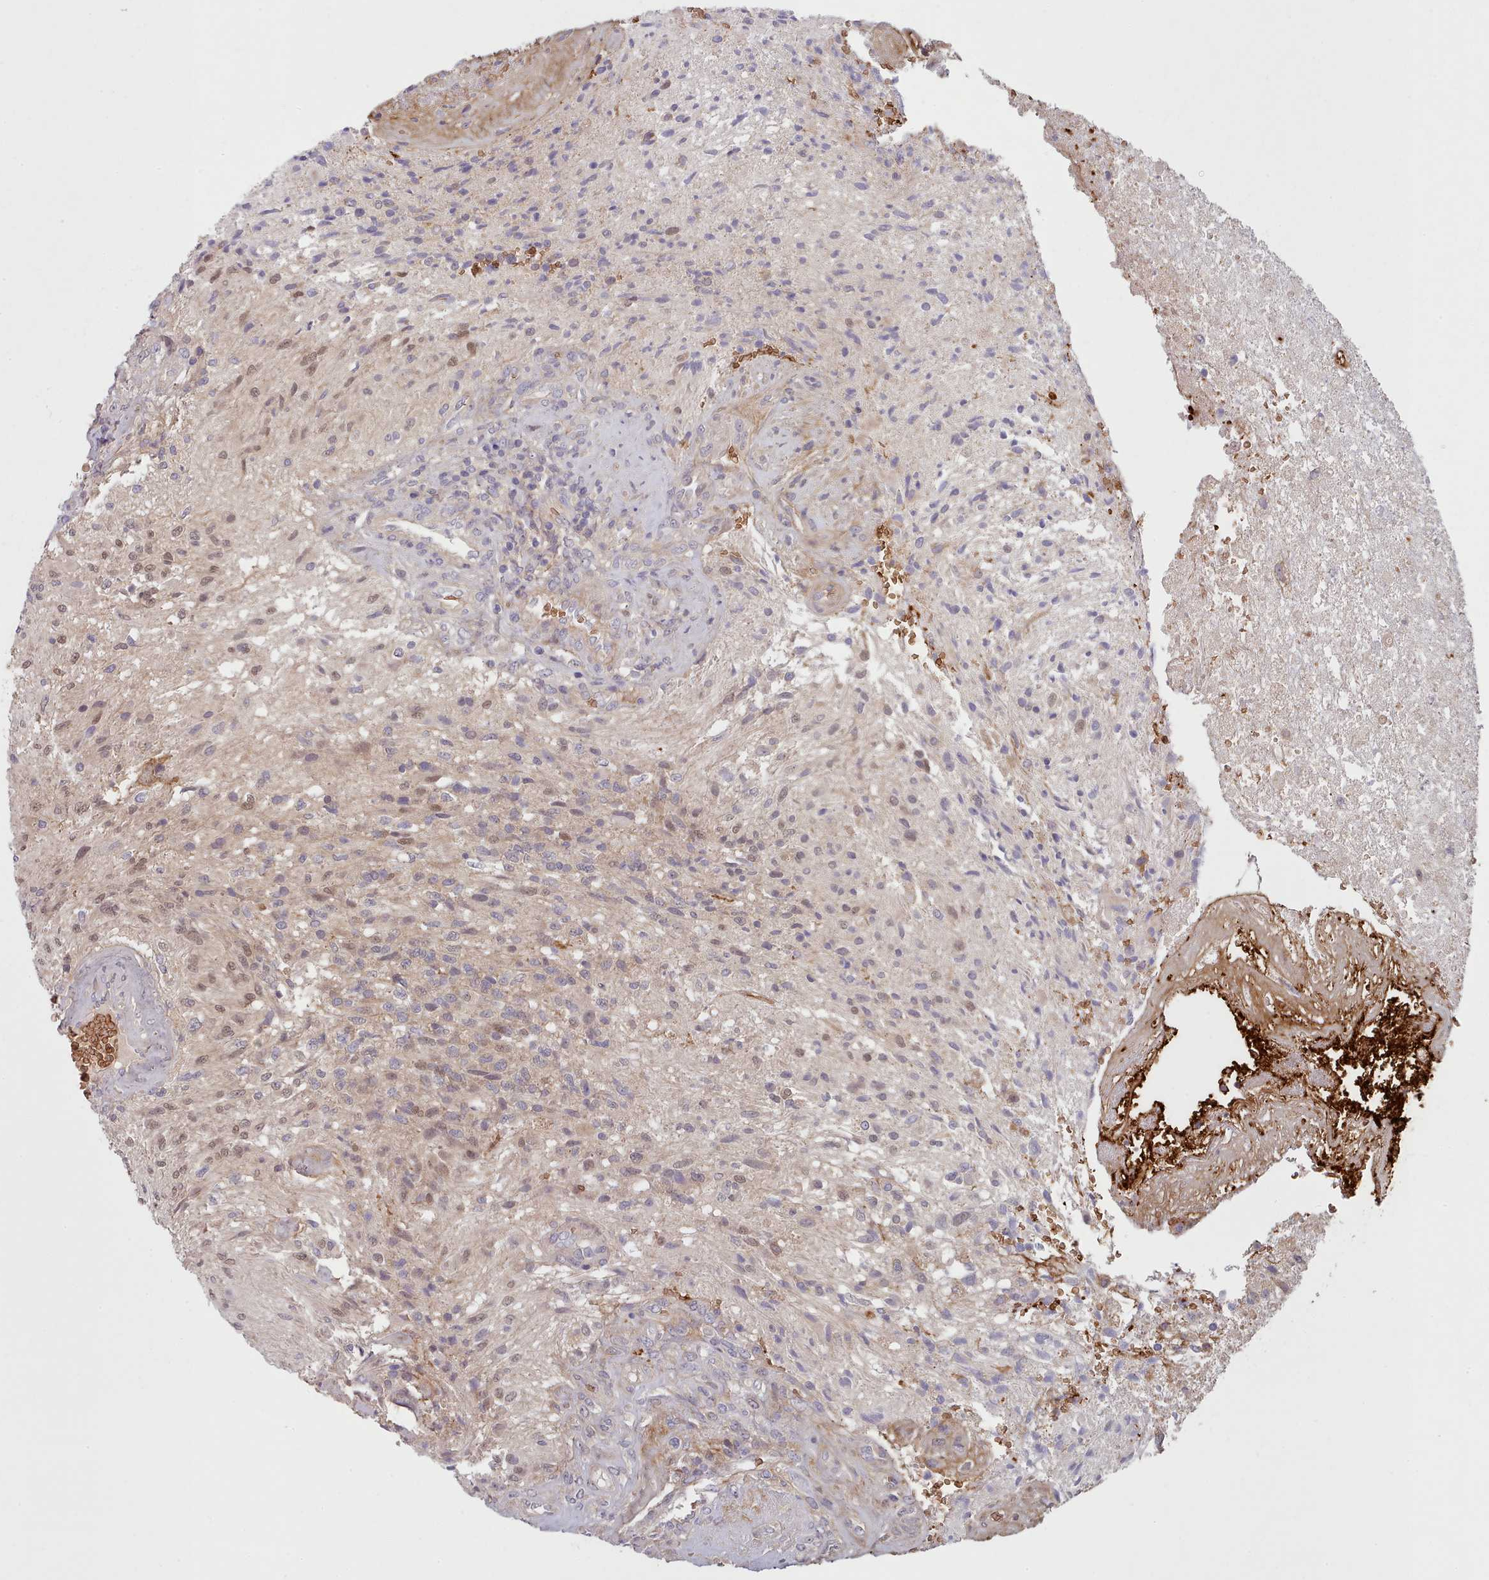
{"staining": {"intensity": "moderate", "quantity": "<25%", "location": "nuclear"}, "tissue": "glioma", "cell_type": "Tumor cells", "image_type": "cancer", "snomed": [{"axis": "morphology", "description": "Glioma, malignant, High grade"}, {"axis": "topography", "description": "Brain"}], "caption": "The immunohistochemical stain highlights moderate nuclear positivity in tumor cells of glioma tissue.", "gene": "CLNS1A", "patient": {"sex": "male", "age": 56}}